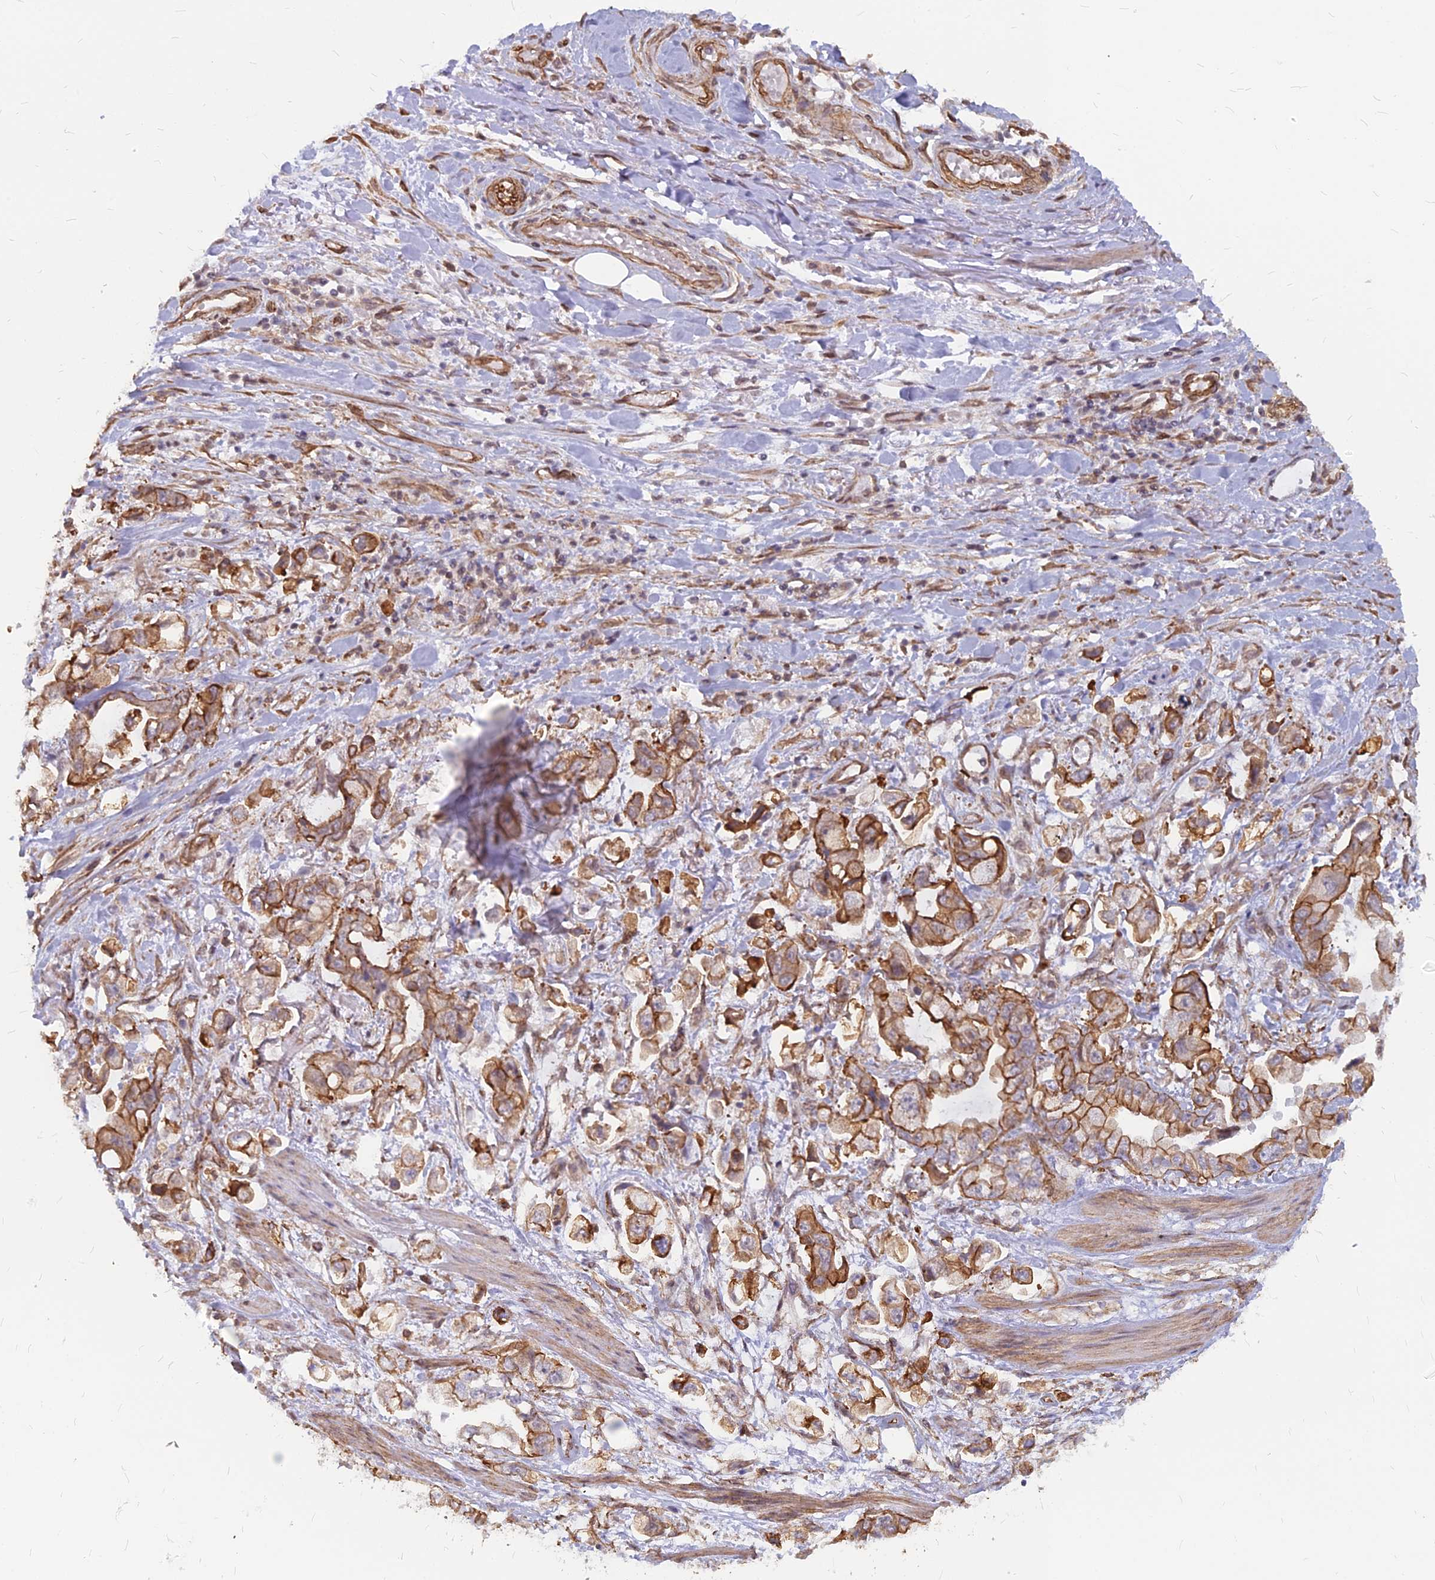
{"staining": {"intensity": "moderate", "quantity": ">75%", "location": "cytoplasmic/membranous"}, "tissue": "stomach cancer", "cell_type": "Tumor cells", "image_type": "cancer", "snomed": [{"axis": "morphology", "description": "Adenocarcinoma, NOS"}, {"axis": "topography", "description": "Stomach"}], "caption": "Stomach adenocarcinoma was stained to show a protein in brown. There is medium levels of moderate cytoplasmic/membranous expression in about >75% of tumor cells. The staining is performed using DAB (3,3'-diaminobenzidine) brown chromogen to label protein expression. The nuclei are counter-stained blue using hematoxylin.", "gene": "YJU2", "patient": {"sex": "male", "age": 62}}